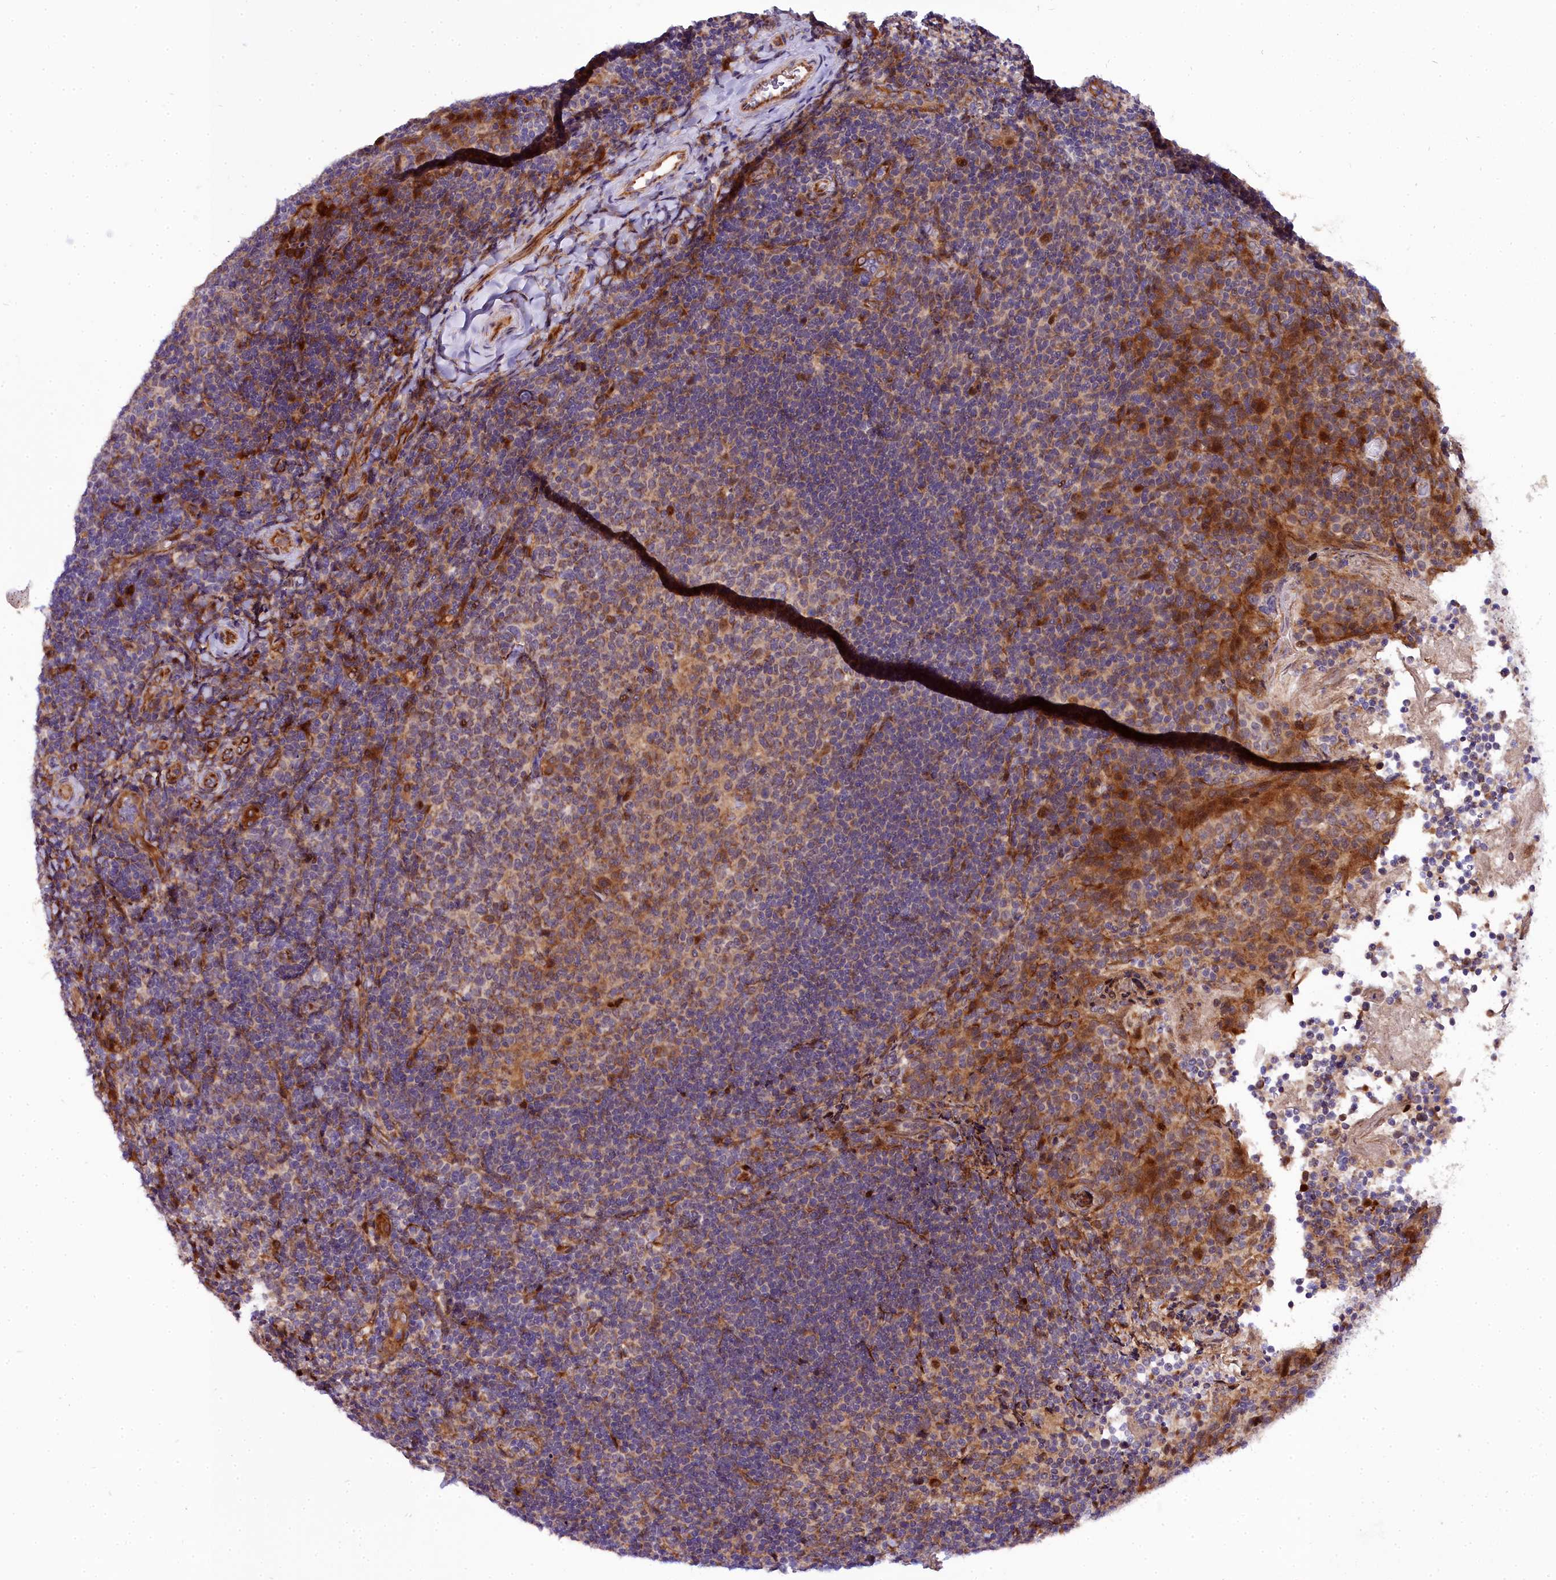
{"staining": {"intensity": "strong", "quantity": "<25%", "location": "cytoplasmic/membranous"}, "tissue": "tonsil", "cell_type": "Germinal center cells", "image_type": "normal", "snomed": [{"axis": "morphology", "description": "Normal tissue, NOS"}, {"axis": "topography", "description": "Tonsil"}], "caption": "Immunohistochemical staining of unremarkable tonsil demonstrates strong cytoplasmic/membranous protein staining in about <25% of germinal center cells.", "gene": "MRPS11", "patient": {"sex": "female", "age": 10}}